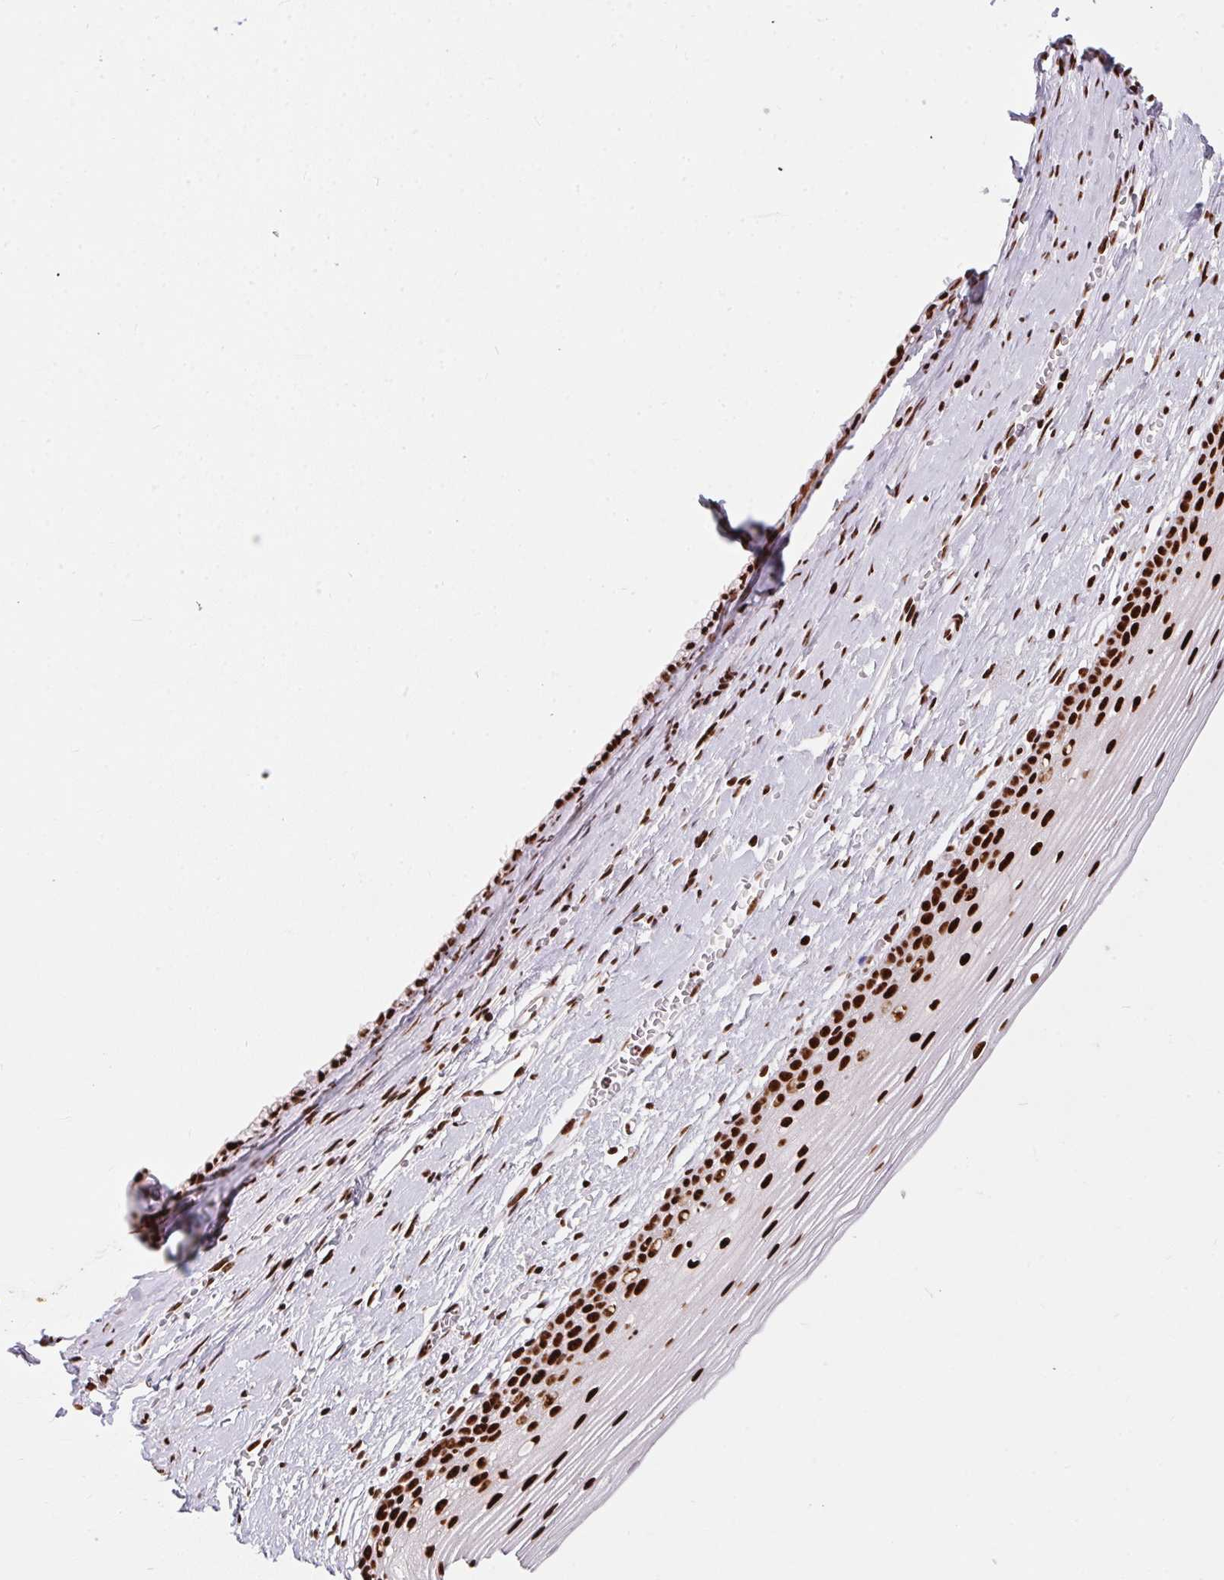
{"staining": {"intensity": "strong", "quantity": ">75%", "location": "nuclear"}, "tissue": "cervix", "cell_type": "Glandular cells", "image_type": "normal", "snomed": [{"axis": "morphology", "description": "Normal tissue, NOS"}, {"axis": "topography", "description": "Cervix"}], "caption": "The photomicrograph exhibits immunohistochemical staining of normal cervix. There is strong nuclear expression is identified in approximately >75% of glandular cells.", "gene": "PAGE3", "patient": {"sex": "female", "age": 40}}